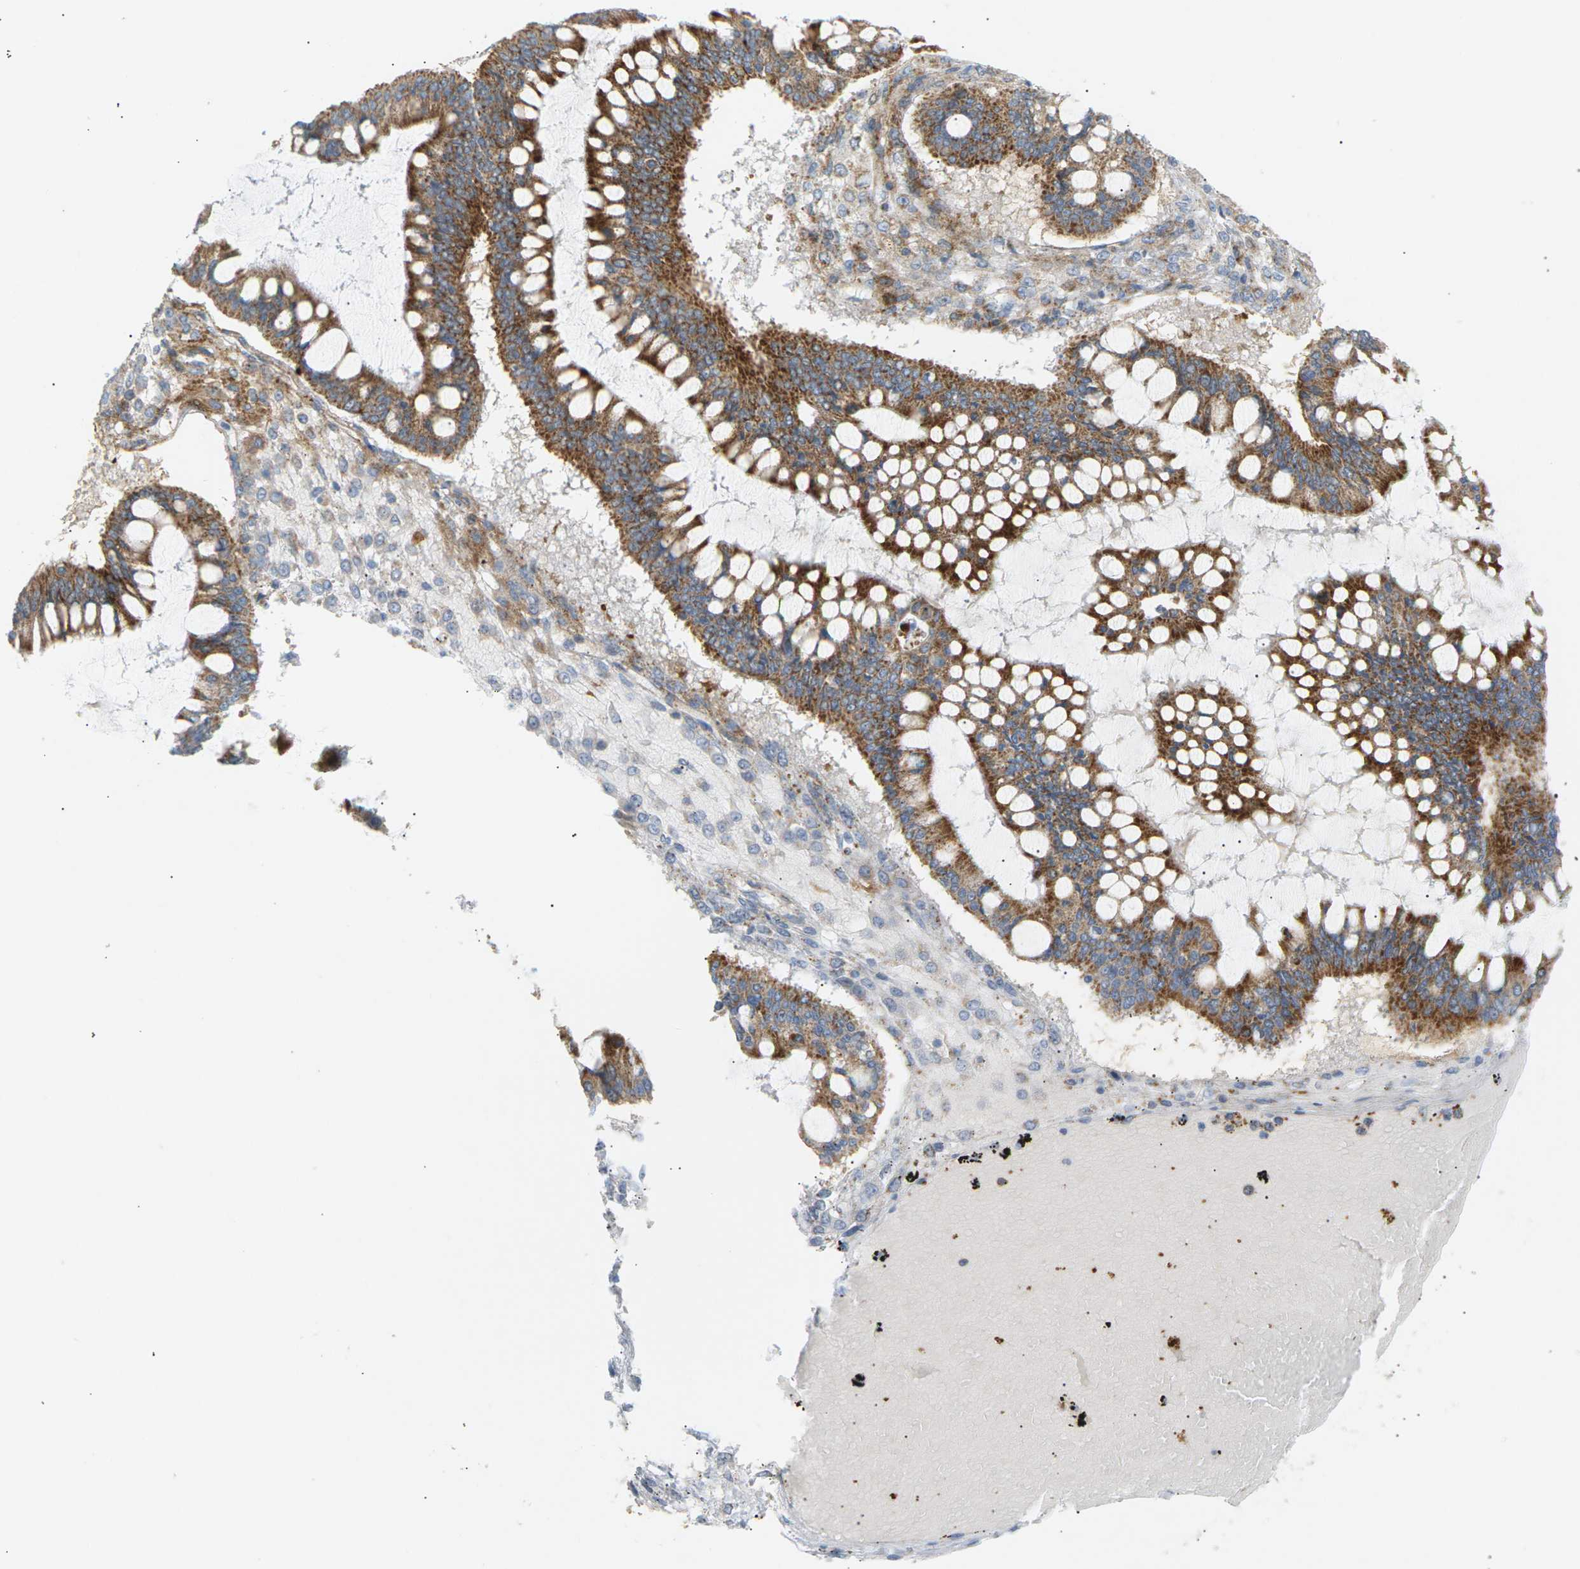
{"staining": {"intensity": "strong", "quantity": ">75%", "location": "cytoplasmic/membranous"}, "tissue": "ovarian cancer", "cell_type": "Tumor cells", "image_type": "cancer", "snomed": [{"axis": "morphology", "description": "Cystadenocarcinoma, mucinous, NOS"}, {"axis": "topography", "description": "Ovary"}], "caption": "Protein staining by immunohistochemistry (IHC) exhibits strong cytoplasmic/membranous staining in about >75% of tumor cells in ovarian mucinous cystadenocarcinoma. (IHC, brightfield microscopy, high magnification).", "gene": "LIME1", "patient": {"sex": "female", "age": 73}}